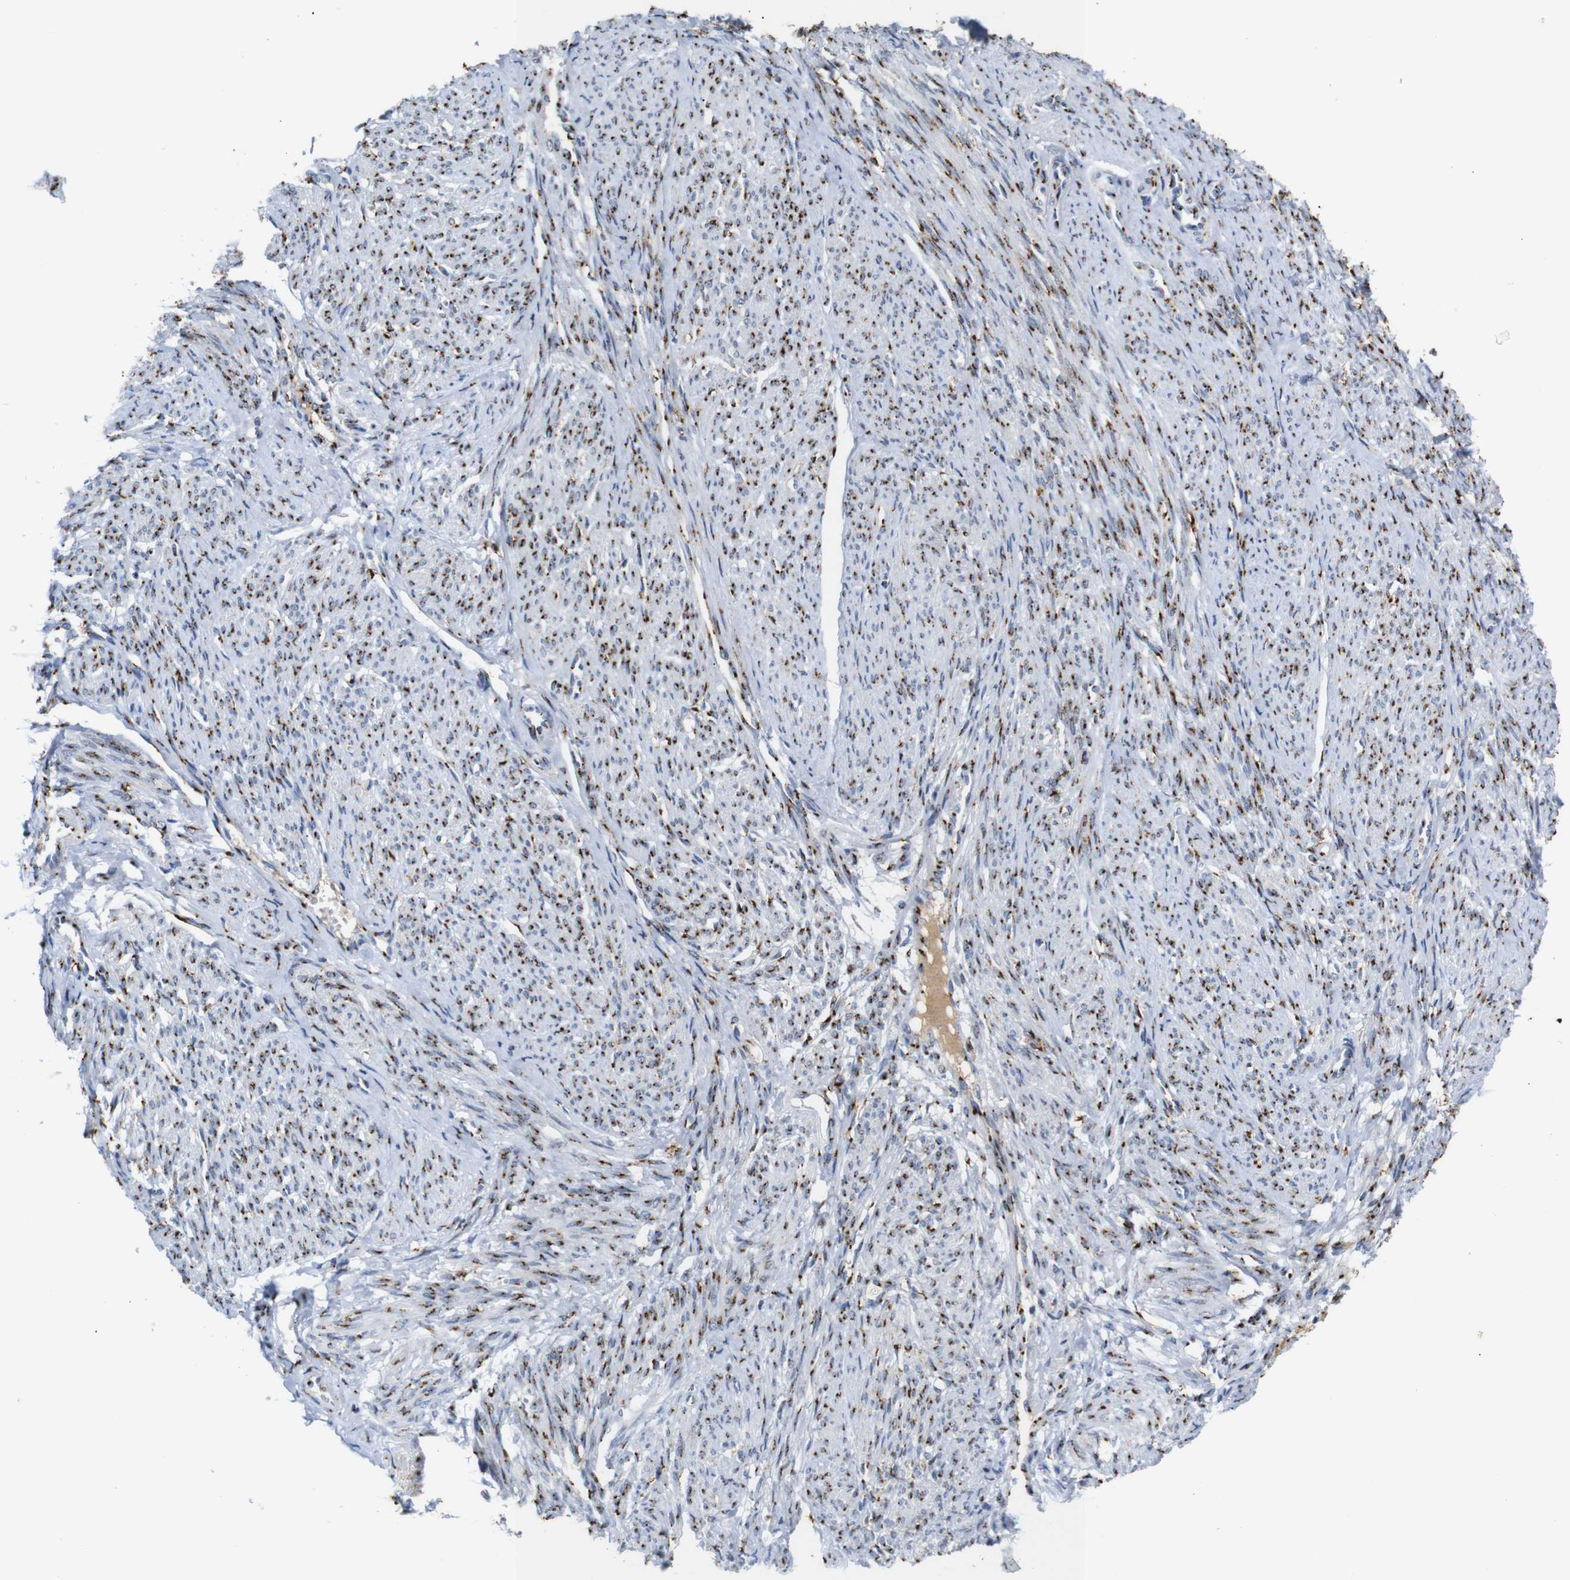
{"staining": {"intensity": "strong", "quantity": ">75%", "location": "cytoplasmic/membranous"}, "tissue": "smooth muscle", "cell_type": "Smooth muscle cells", "image_type": "normal", "snomed": [{"axis": "morphology", "description": "Normal tissue, NOS"}, {"axis": "topography", "description": "Smooth muscle"}], "caption": "Strong cytoplasmic/membranous expression is present in approximately >75% of smooth muscle cells in normal smooth muscle.", "gene": "TGOLN2", "patient": {"sex": "female", "age": 65}}